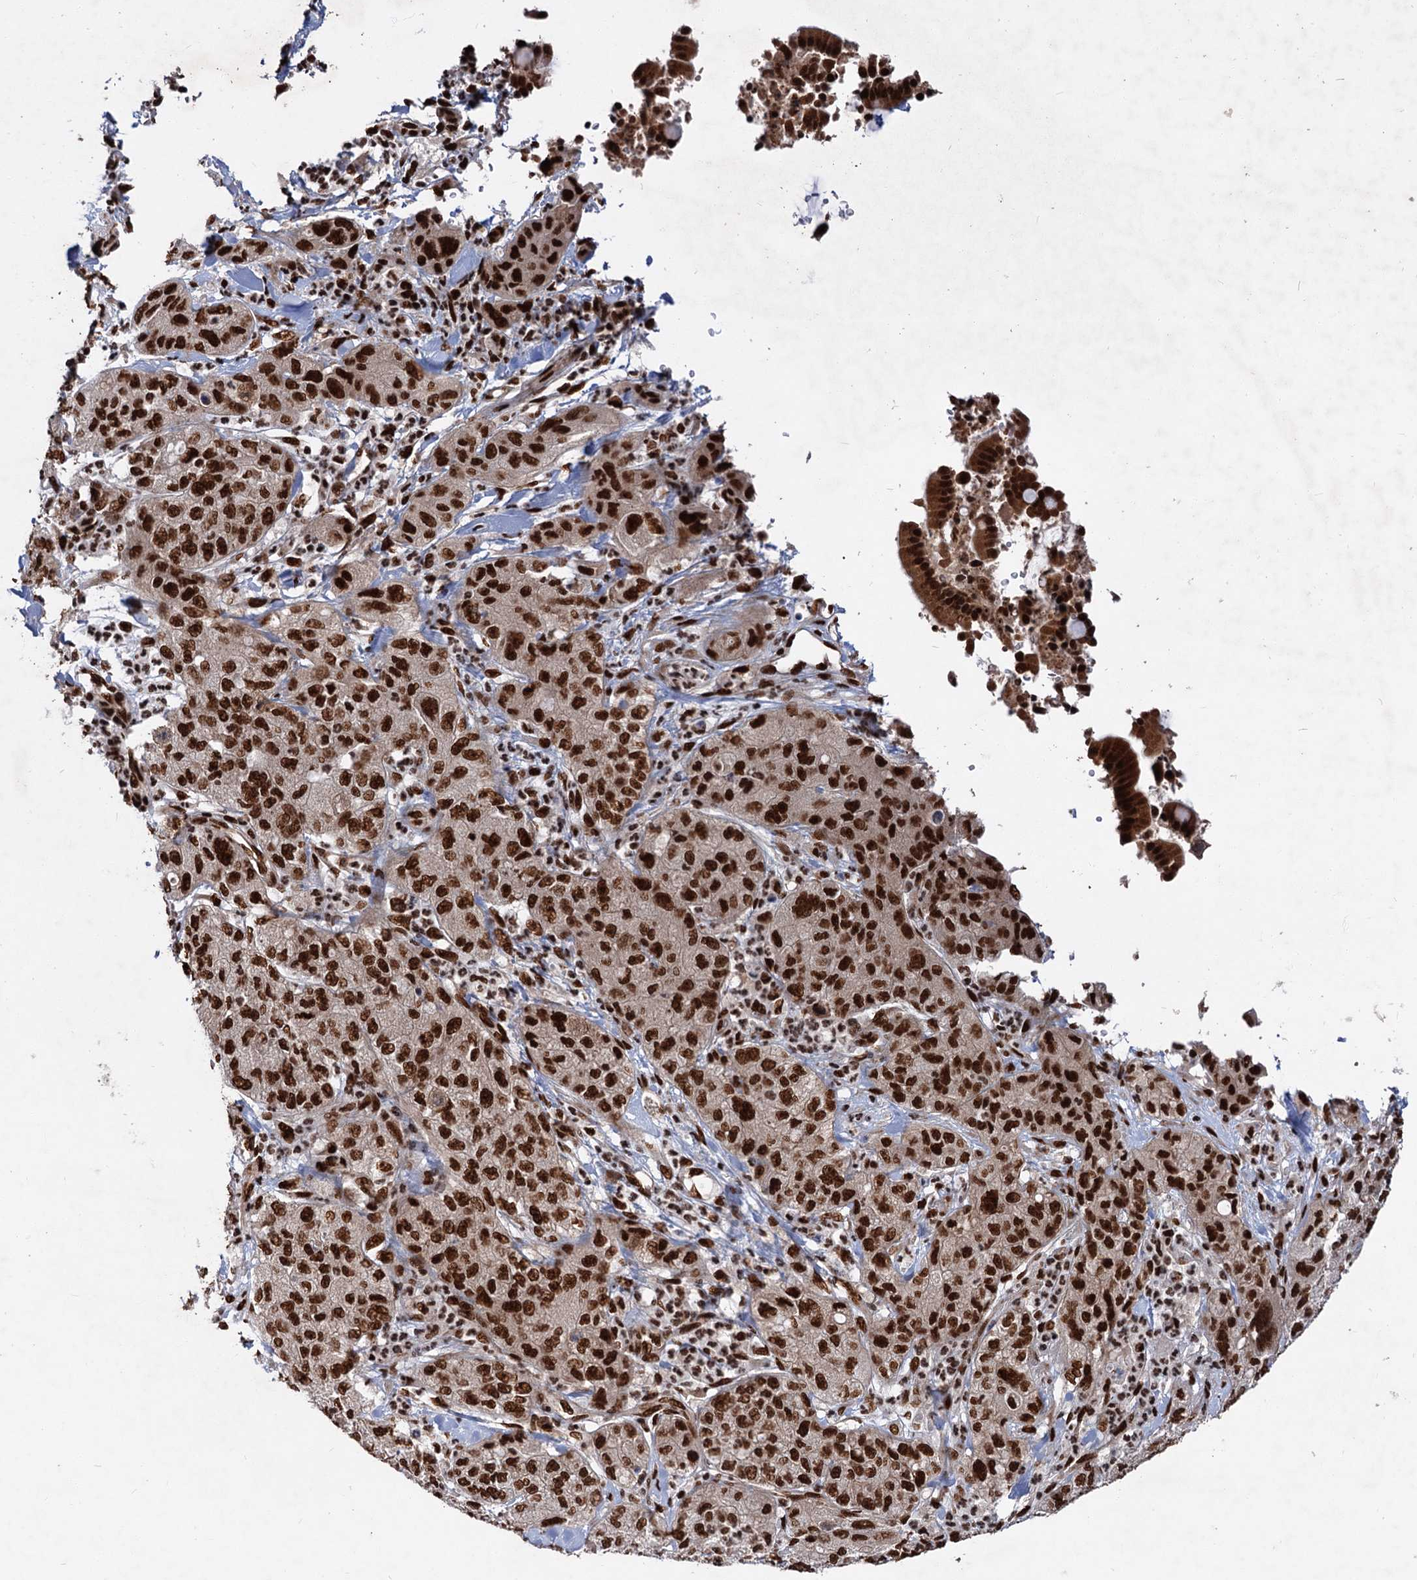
{"staining": {"intensity": "strong", "quantity": ">75%", "location": "nuclear"}, "tissue": "pancreatic cancer", "cell_type": "Tumor cells", "image_type": "cancer", "snomed": [{"axis": "morphology", "description": "Adenocarcinoma, NOS"}, {"axis": "topography", "description": "Pancreas"}], "caption": "Protein expression analysis of human pancreatic cancer reveals strong nuclear expression in approximately >75% of tumor cells. Ihc stains the protein of interest in brown and the nuclei are stained blue.", "gene": "MAML1", "patient": {"sex": "female", "age": 78}}